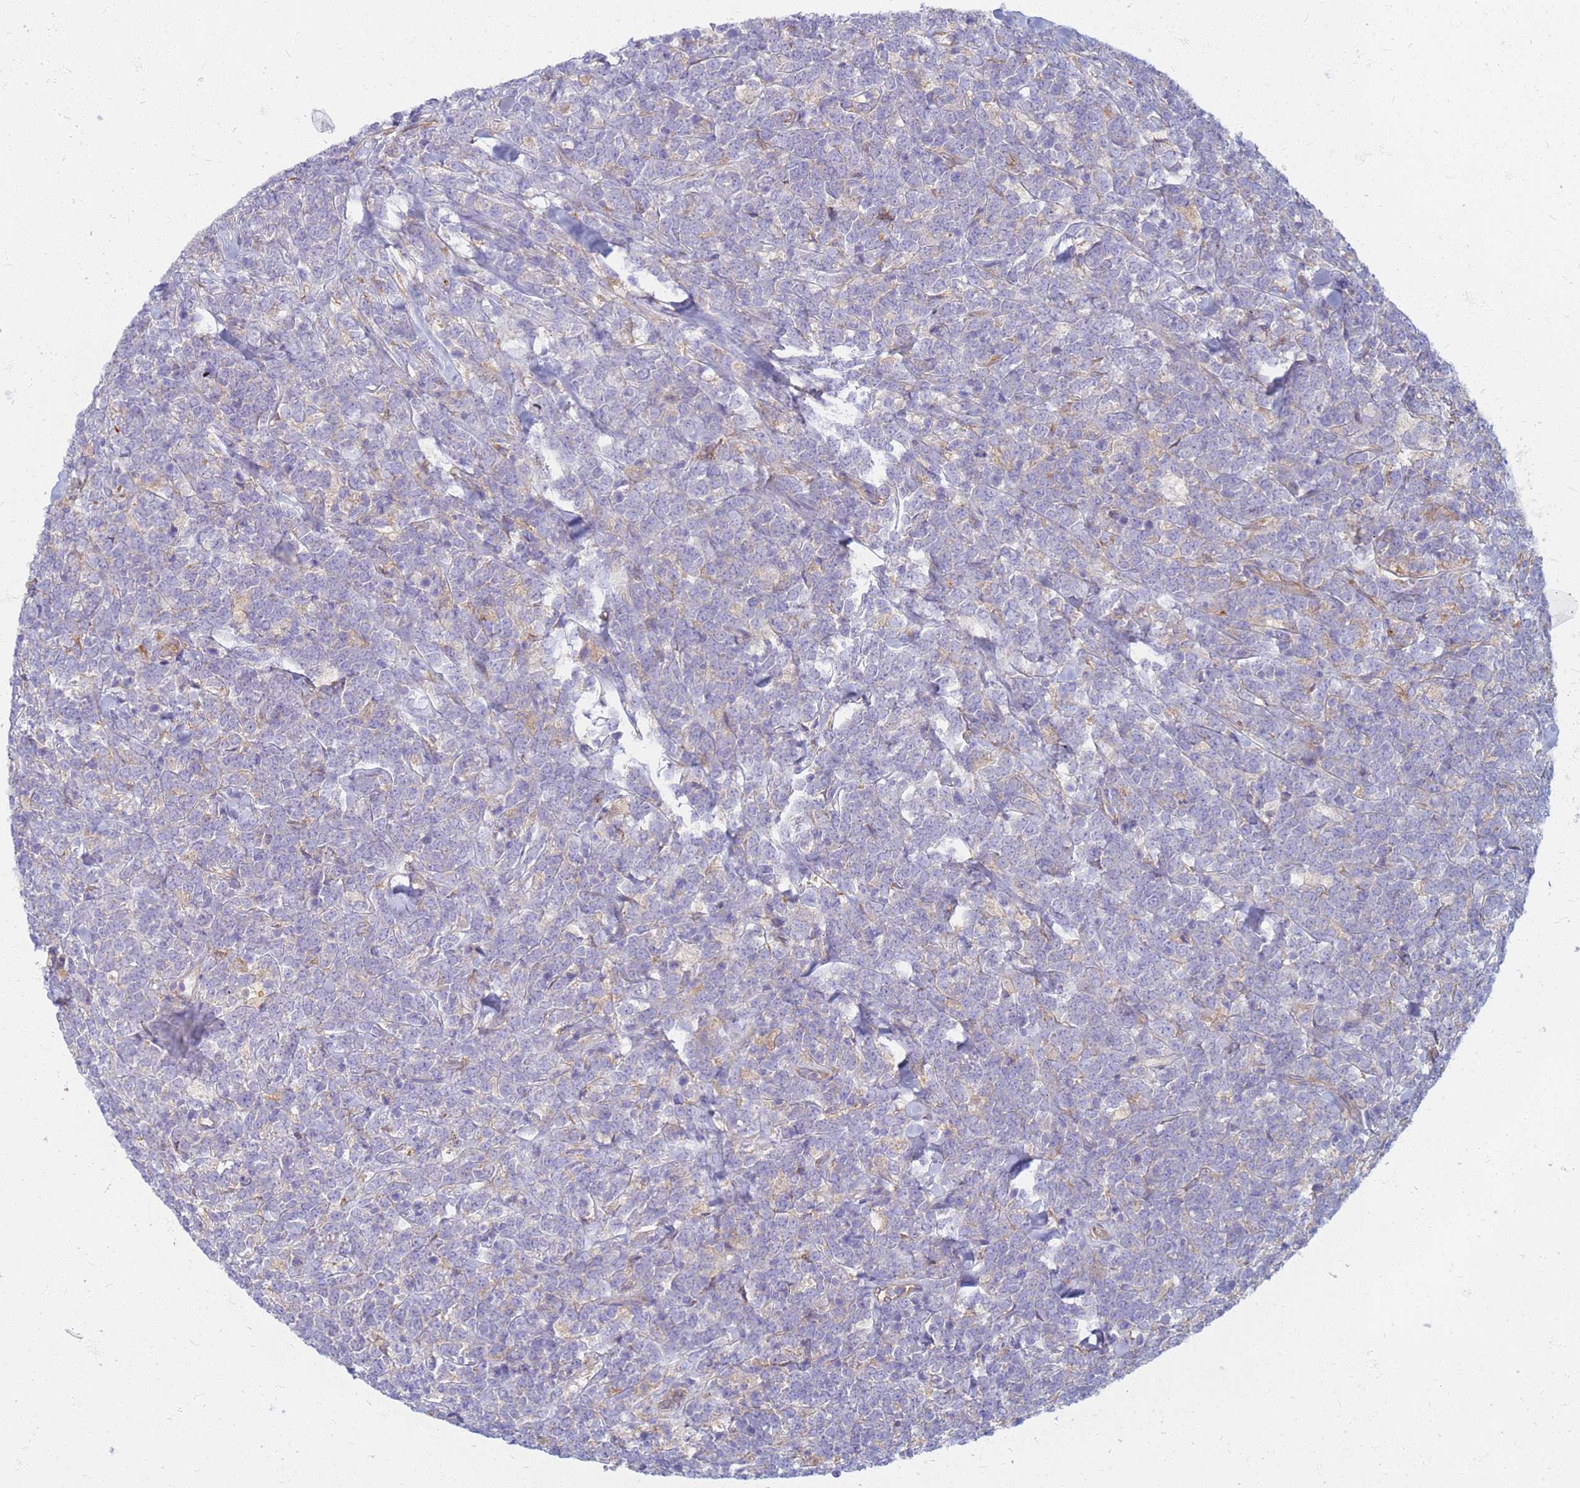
{"staining": {"intensity": "negative", "quantity": "none", "location": "none"}, "tissue": "lymphoma", "cell_type": "Tumor cells", "image_type": "cancer", "snomed": [{"axis": "morphology", "description": "Malignant lymphoma, non-Hodgkin's type, High grade"}, {"axis": "topography", "description": "Small intestine"}], "caption": "This image is of high-grade malignant lymphoma, non-Hodgkin's type stained with IHC to label a protein in brown with the nuclei are counter-stained blue. There is no expression in tumor cells.", "gene": "EEA1", "patient": {"sex": "male", "age": 8}}